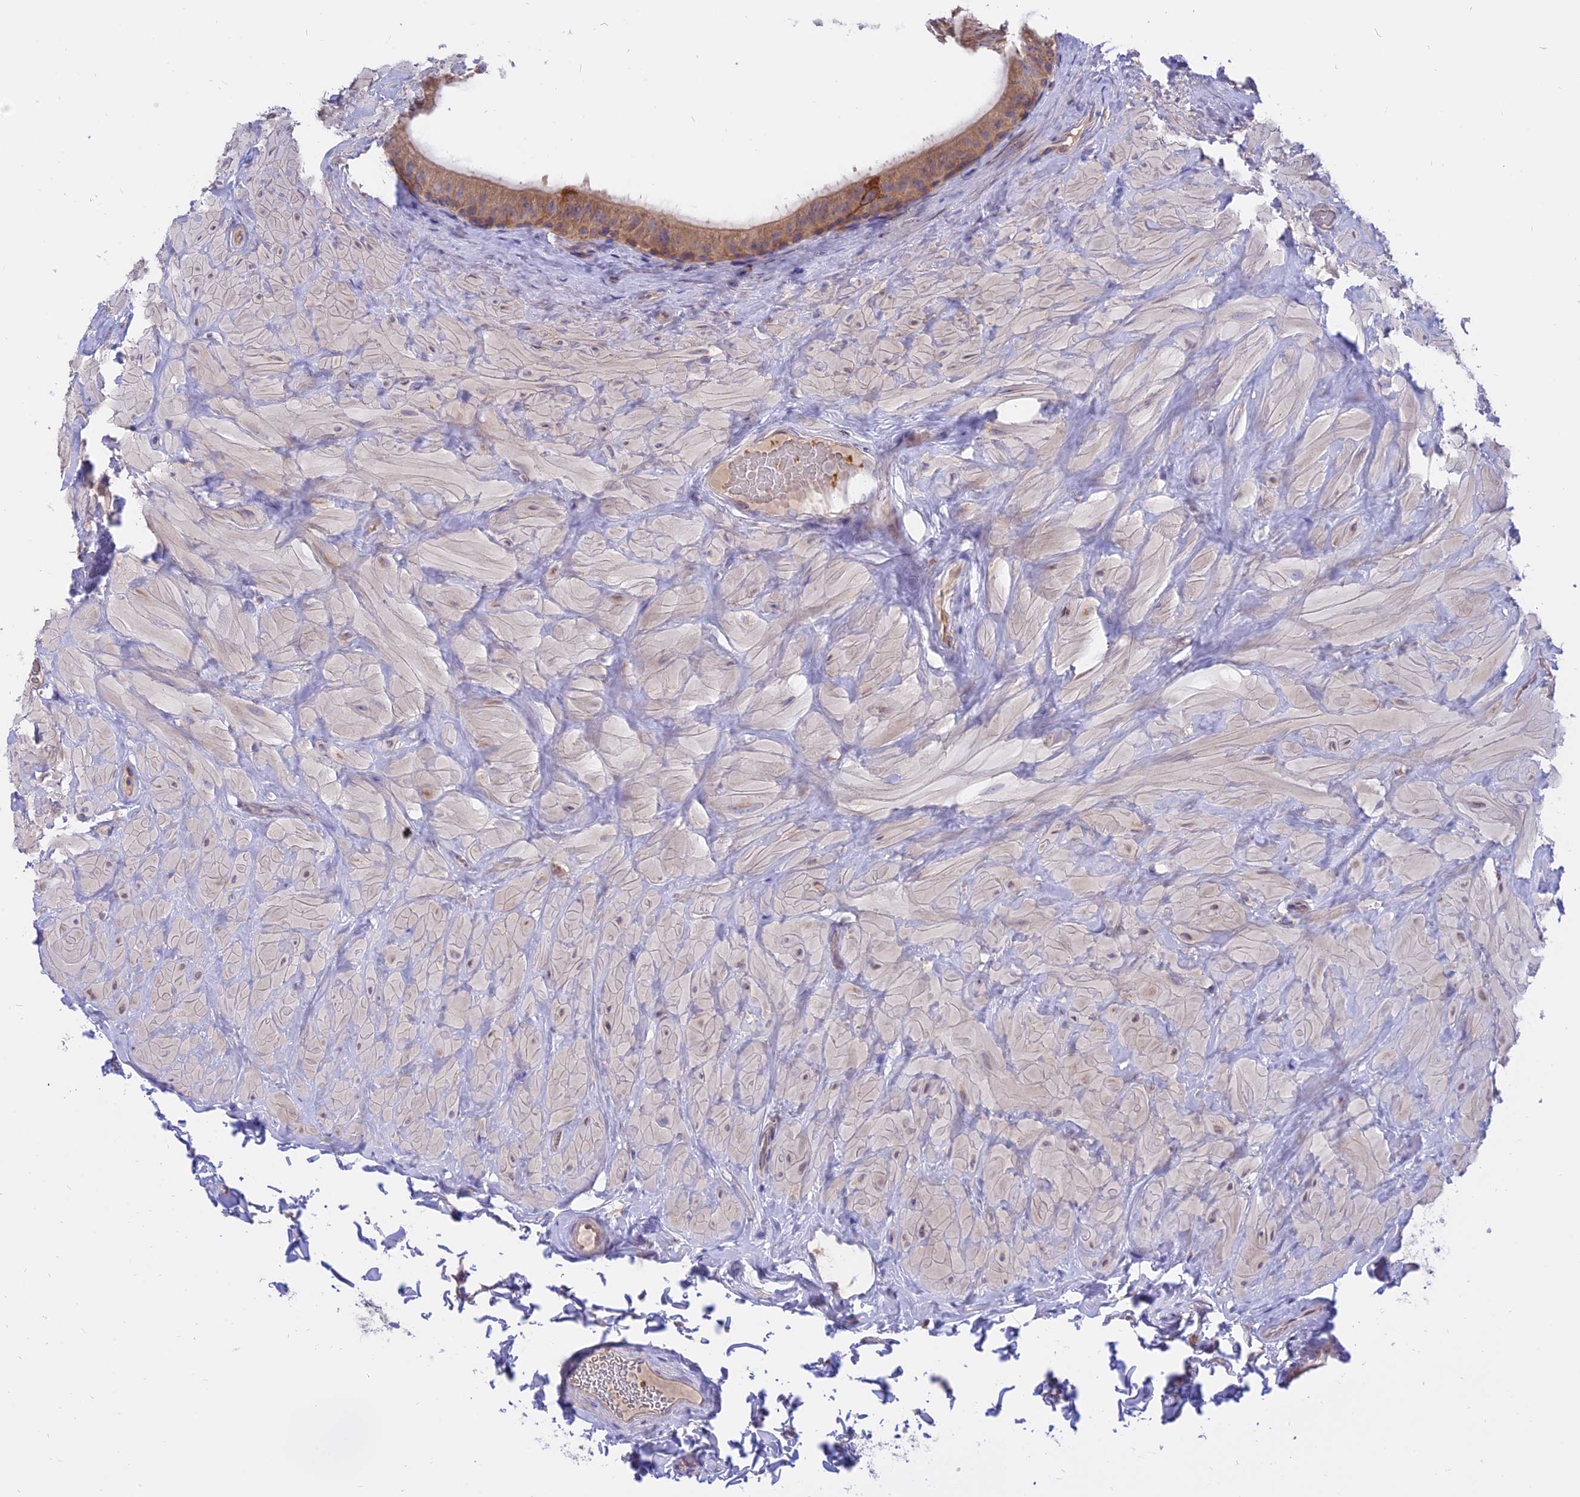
{"staining": {"intensity": "moderate", "quantity": "25%-75%", "location": "cytoplasmic/membranous"}, "tissue": "epididymis", "cell_type": "Glandular cells", "image_type": "normal", "snomed": [{"axis": "morphology", "description": "Normal tissue, NOS"}, {"axis": "topography", "description": "Soft tissue"}, {"axis": "topography", "description": "Vascular tissue"}, {"axis": "topography", "description": "Epididymis"}], "caption": "Immunohistochemistry (DAB (3,3'-diaminobenzidine)) staining of benign human epididymis demonstrates moderate cytoplasmic/membranous protein staining in approximately 25%-75% of glandular cells.", "gene": "IL21R", "patient": {"sex": "male", "age": 49}}